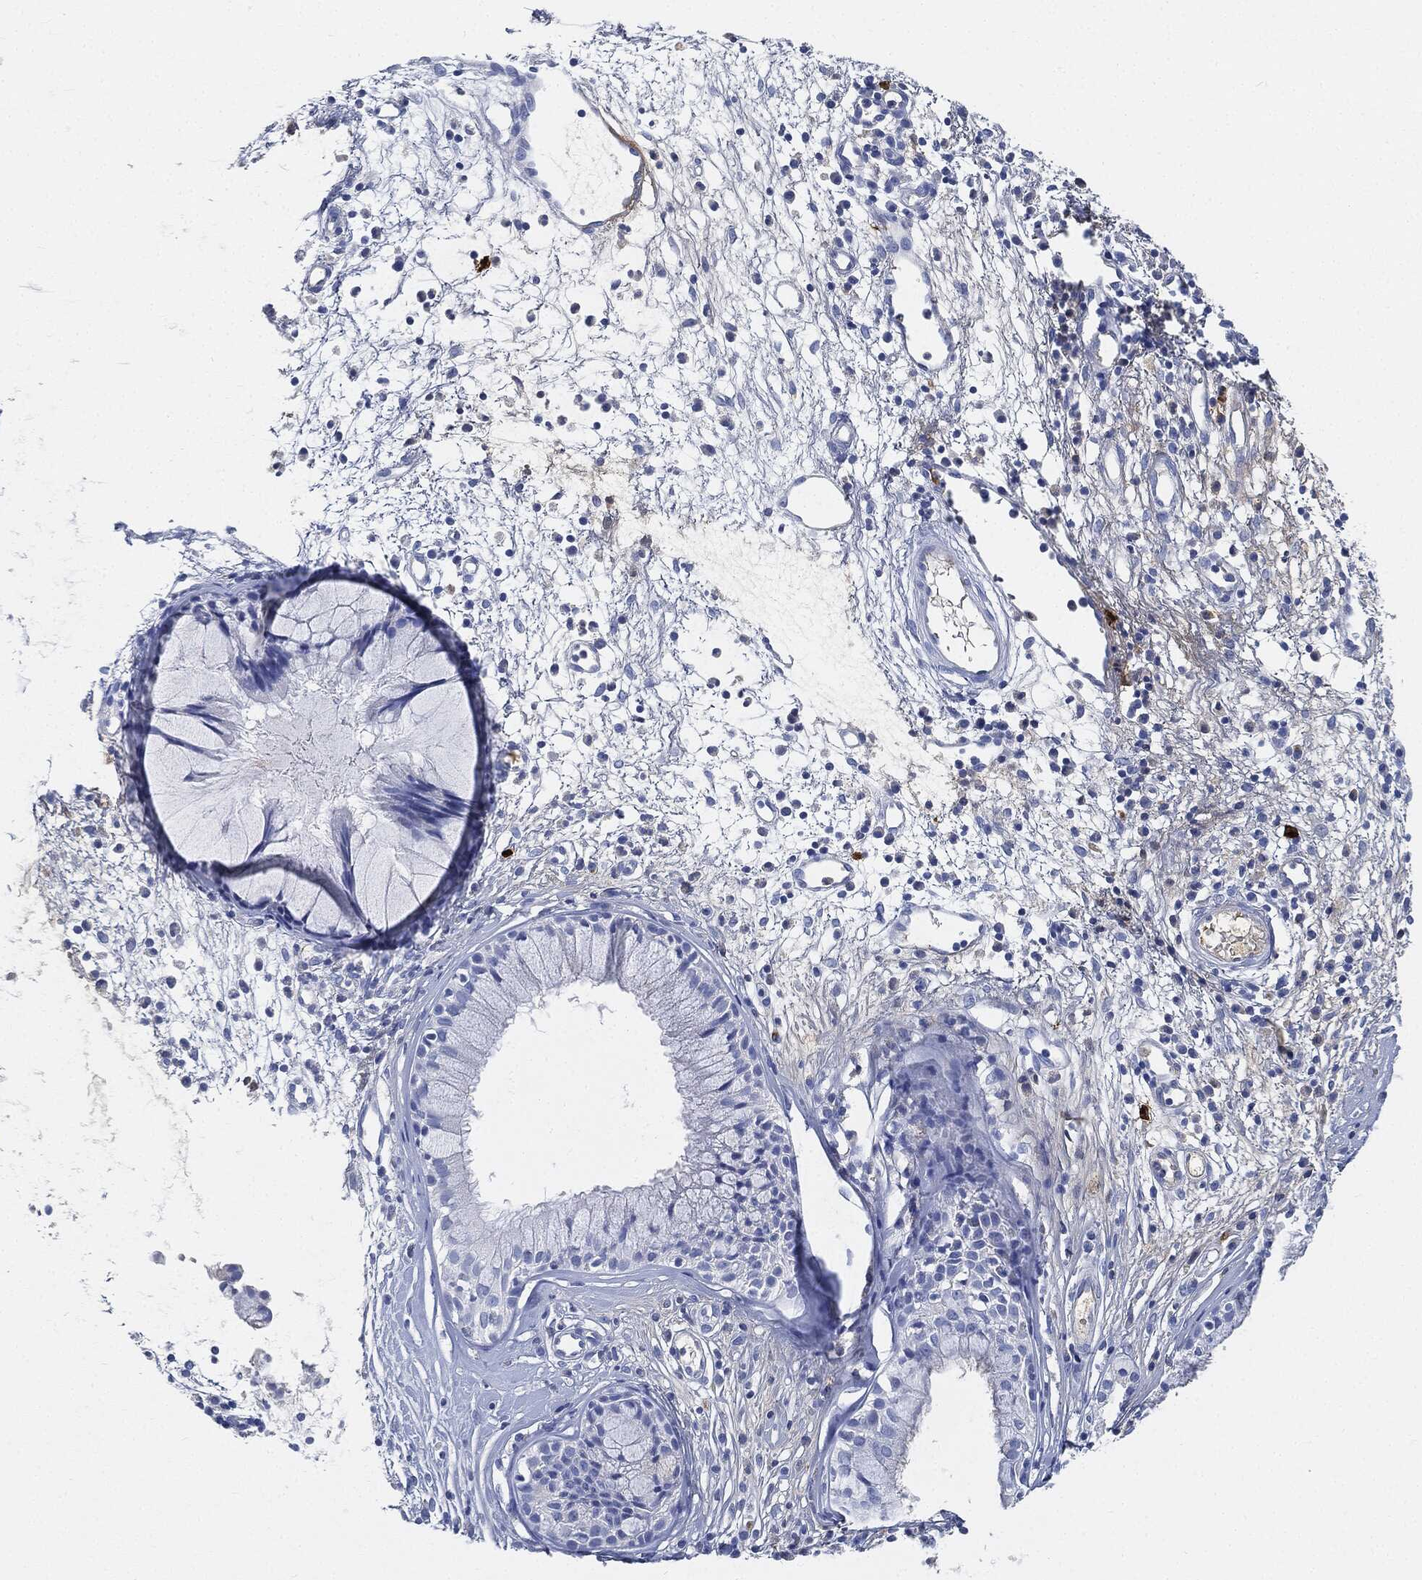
{"staining": {"intensity": "negative", "quantity": "none", "location": "none"}, "tissue": "nasopharynx", "cell_type": "Respiratory epithelial cells", "image_type": "normal", "snomed": [{"axis": "morphology", "description": "Normal tissue, NOS"}, {"axis": "topography", "description": "Nasopharynx"}], "caption": "Immunohistochemistry (IHC) image of unremarkable nasopharynx: human nasopharynx stained with DAB (3,3'-diaminobenzidine) shows no significant protein expression in respiratory epithelial cells. (DAB immunohistochemistry (IHC) with hematoxylin counter stain).", "gene": "IGLV6", "patient": {"sex": "male", "age": 77}}